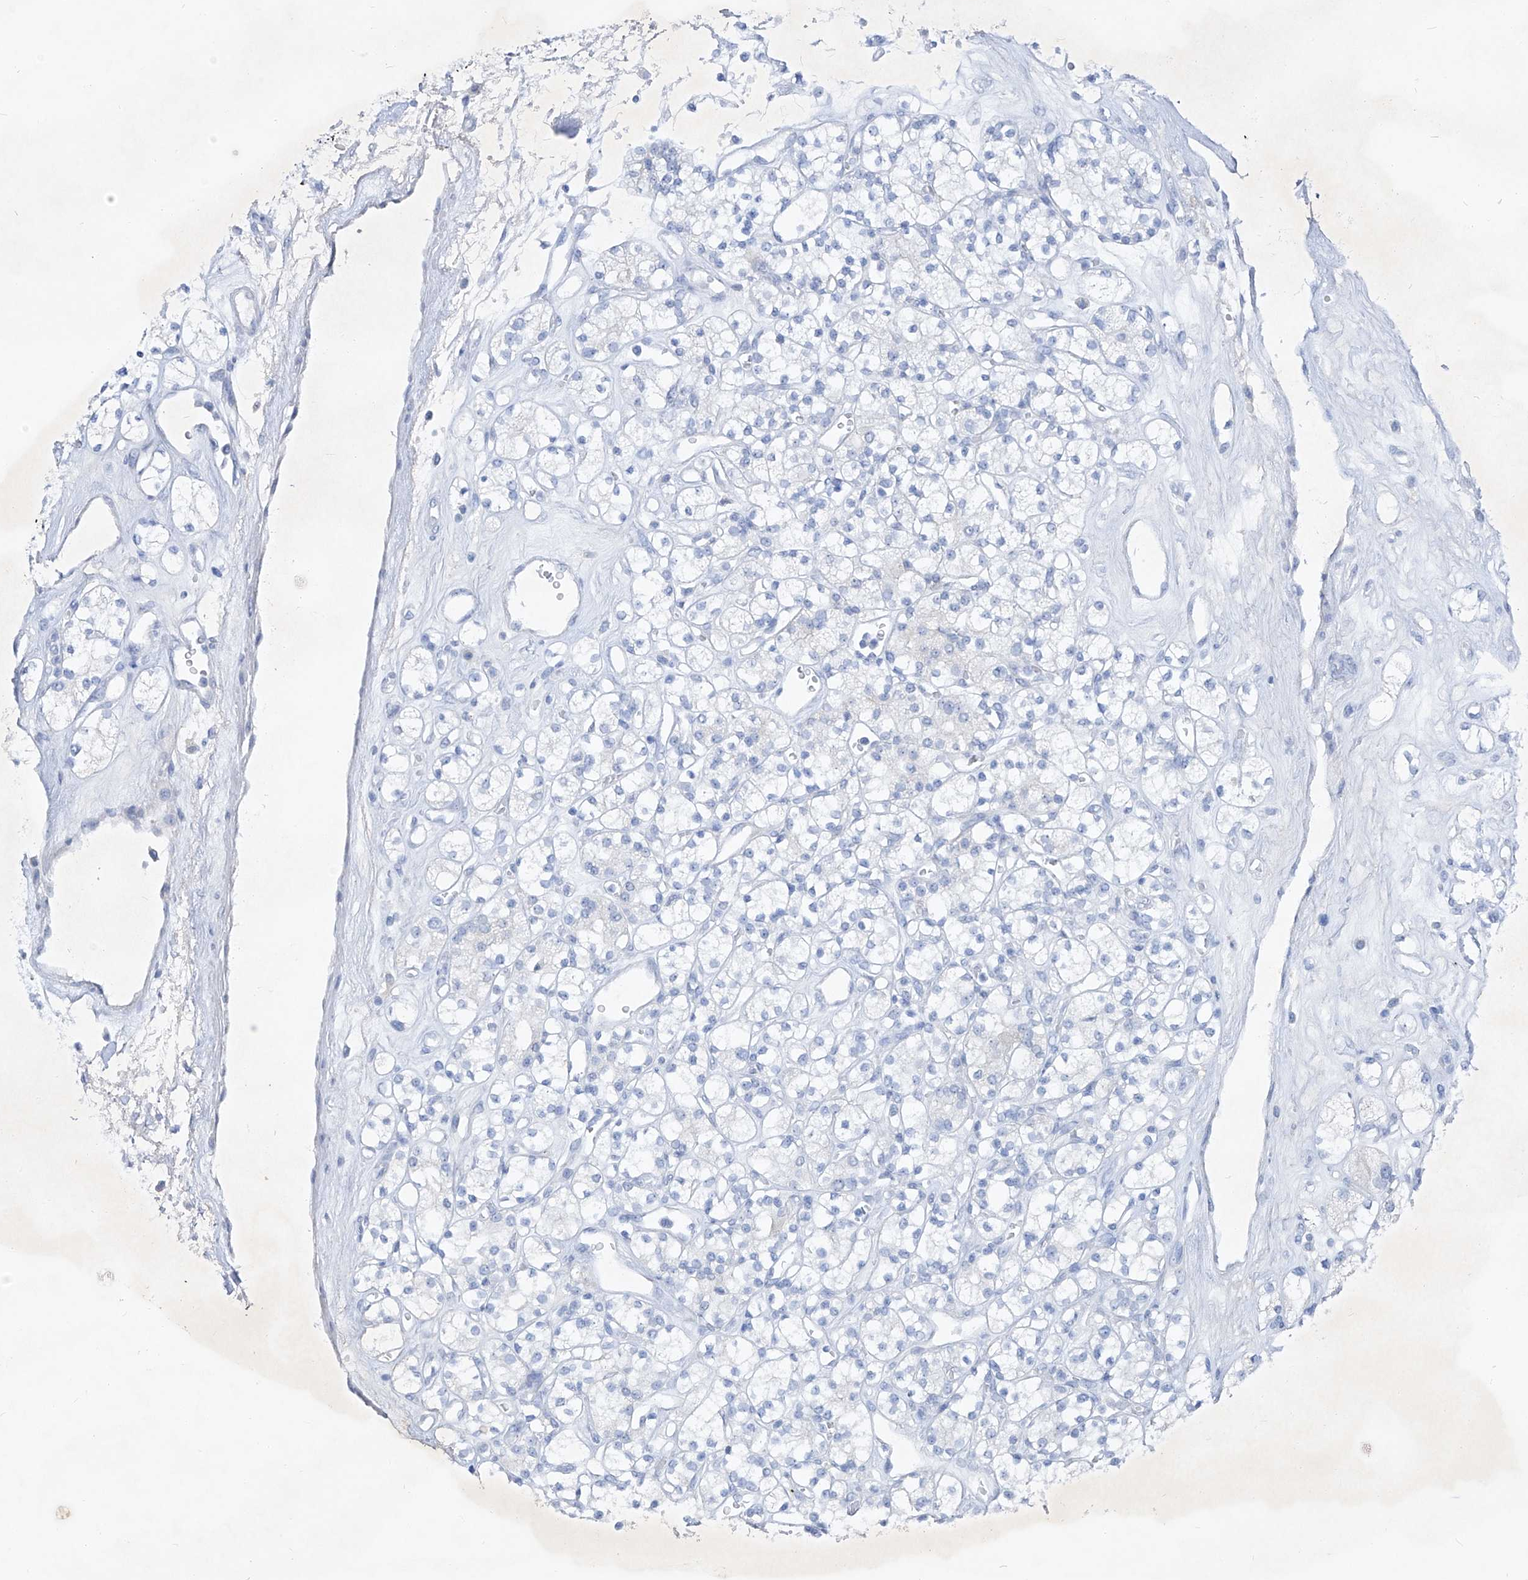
{"staining": {"intensity": "negative", "quantity": "none", "location": "none"}, "tissue": "renal cancer", "cell_type": "Tumor cells", "image_type": "cancer", "snomed": [{"axis": "morphology", "description": "Adenocarcinoma, NOS"}, {"axis": "topography", "description": "Kidney"}], "caption": "An image of renal adenocarcinoma stained for a protein displays no brown staining in tumor cells.", "gene": "FRS3", "patient": {"sex": "male", "age": 77}}